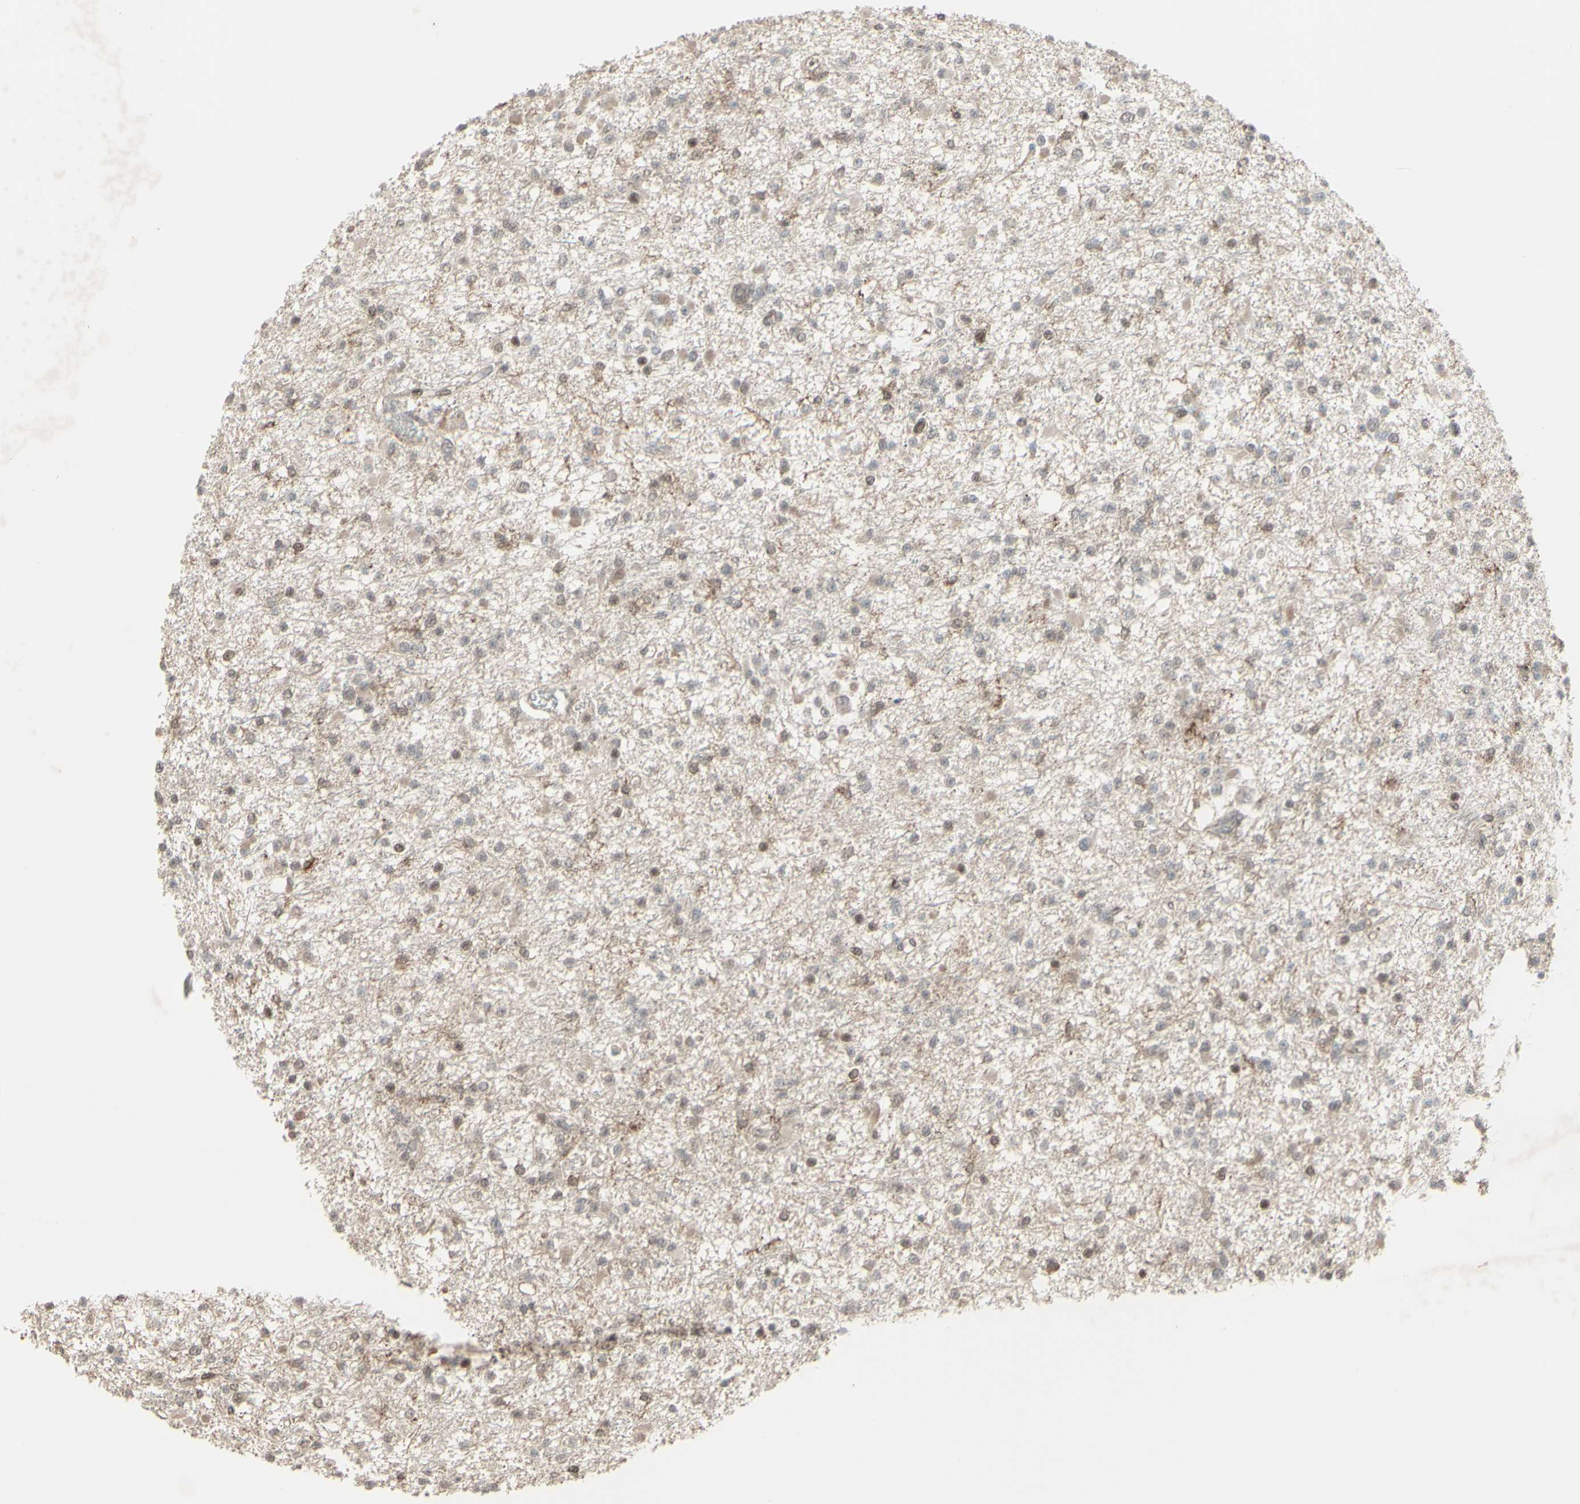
{"staining": {"intensity": "weak", "quantity": "<25%", "location": "nuclear"}, "tissue": "glioma", "cell_type": "Tumor cells", "image_type": "cancer", "snomed": [{"axis": "morphology", "description": "Glioma, malignant, Low grade"}, {"axis": "topography", "description": "Brain"}], "caption": "High magnification brightfield microscopy of glioma stained with DAB (3,3'-diaminobenzidine) (brown) and counterstained with hematoxylin (blue): tumor cells show no significant expression.", "gene": "CD33", "patient": {"sex": "female", "age": 22}}